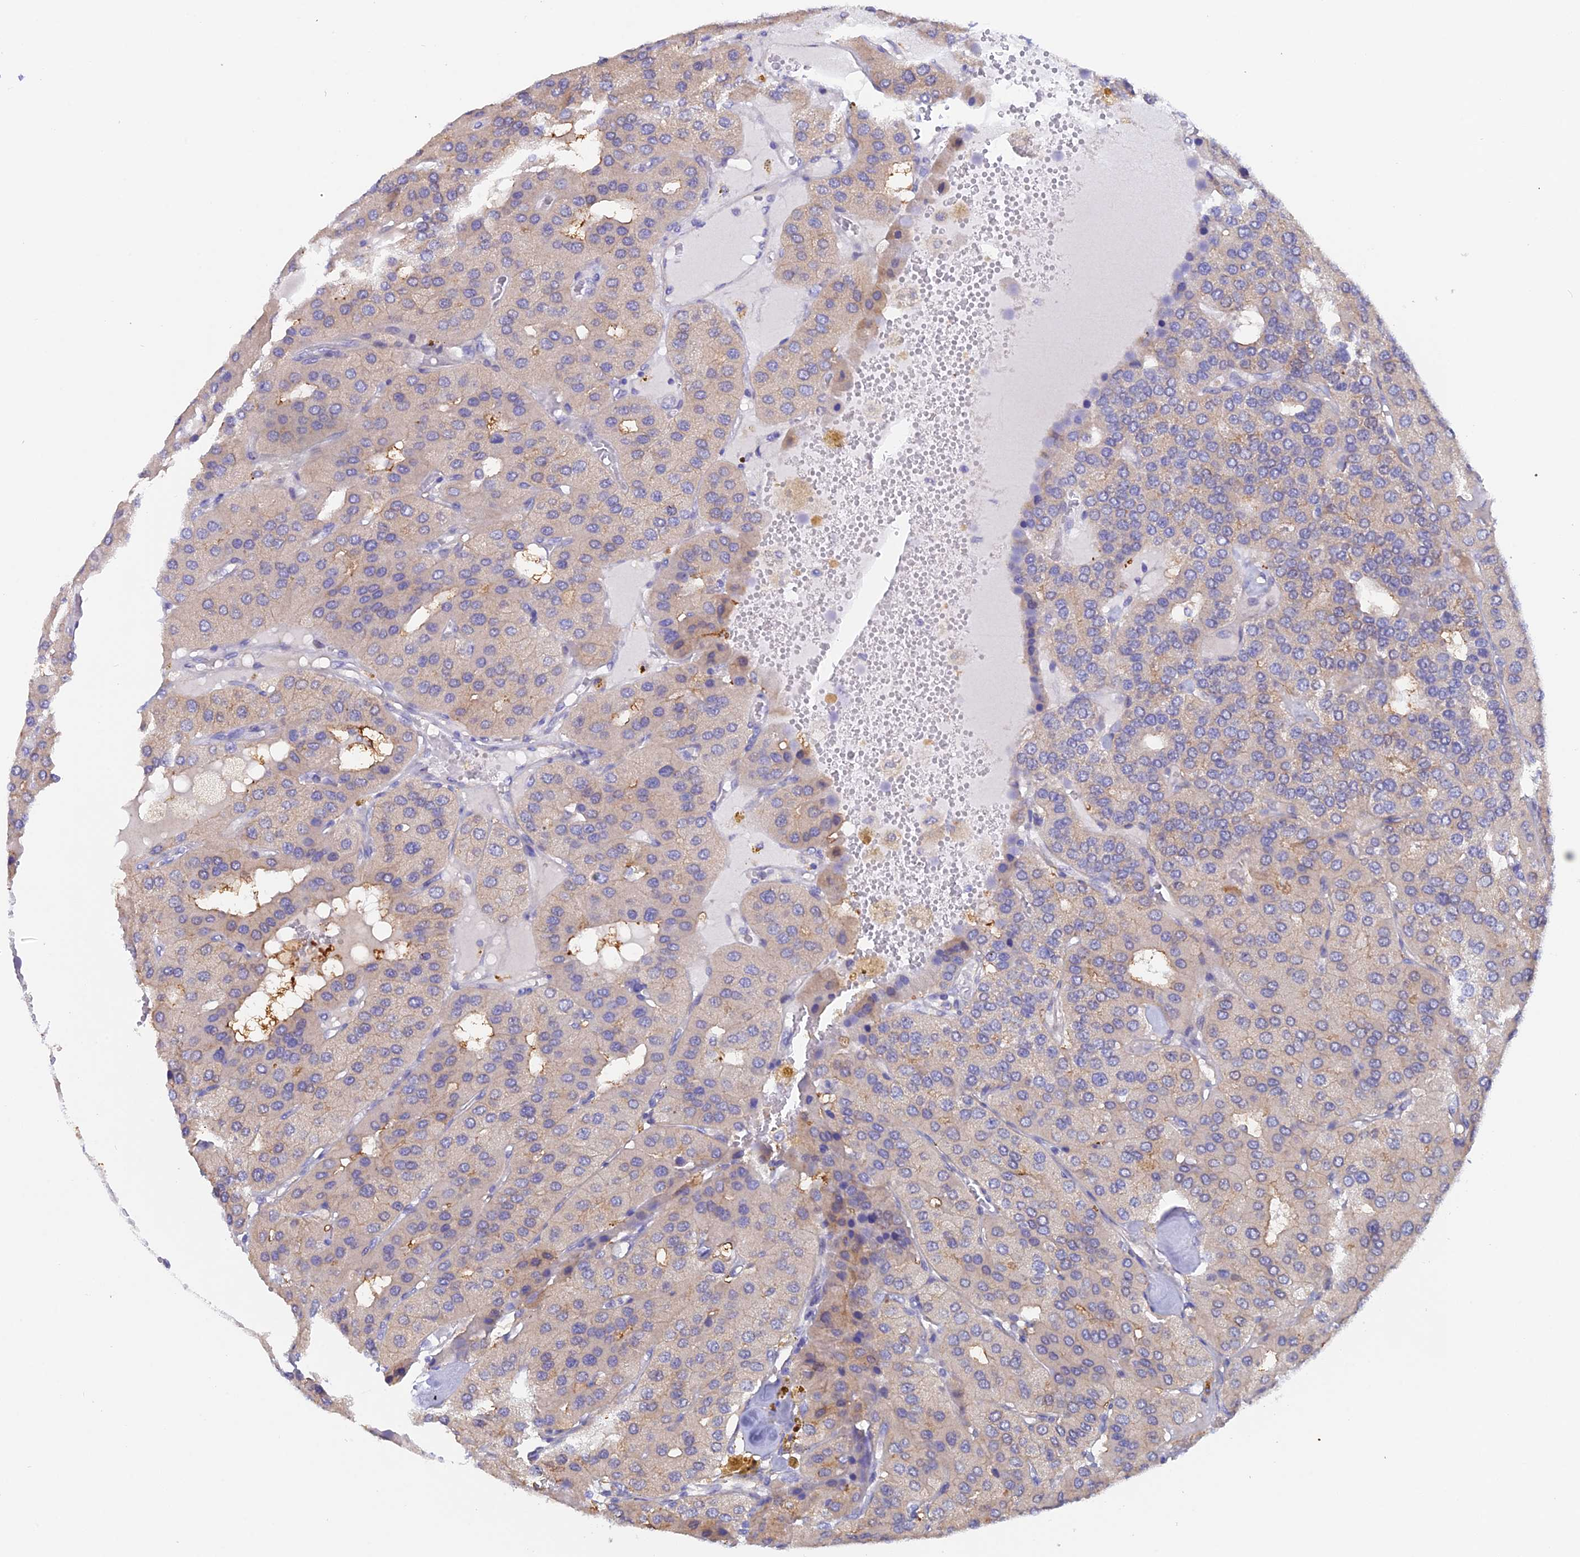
{"staining": {"intensity": "weak", "quantity": "<25%", "location": "cytoplasmic/membranous"}, "tissue": "parathyroid gland", "cell_type": "Glandular cells", "image_type": "normal", "snomed": [{"axis": "morphology", "description": "Normal tissue, NOS"}, {"axis": "morphology", "description": "Adenoma, NOS"}, {"axis": "topography", "description": "Parathyroid gland"}], "caption": "Immunohistochemistry (IHC) micrograph of normal parathyroid gland: parathyroid gland stained with DAB (3,3'-diaminobenzidine) exhibits no significant protein expression in glandular cells.", "gene": "FZR1", "patient": {"sex": "female", "age": 86}}